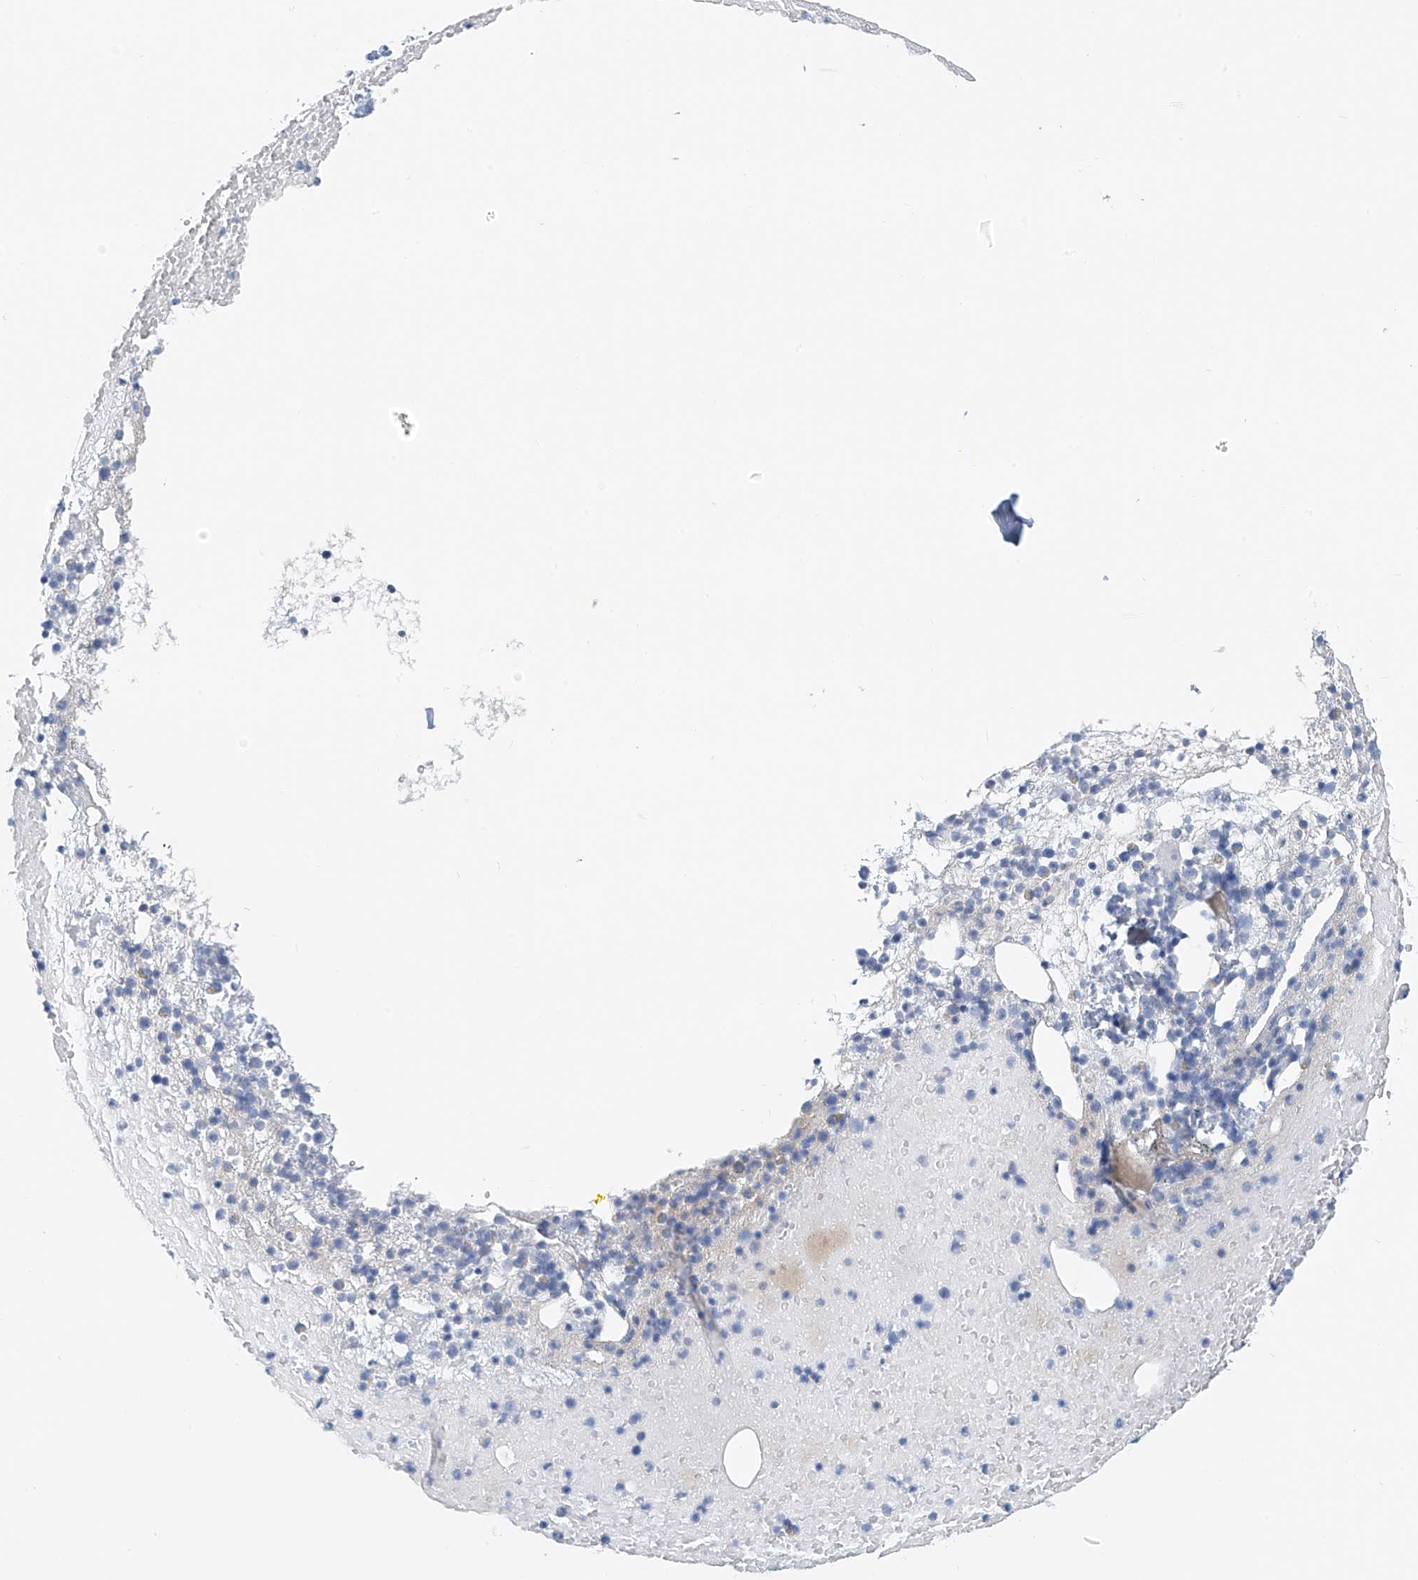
{"staining": {"intensity": "negative", "quantity": "none", "location": "none"}, "tissue": "bone marrow", "cell_type": "Hematopoietic cells", "image_type": "normal", "snomed": [{"axis": "morphology", "description": "Normal tissue, NOS"}, {"axis": "topography", "description": "Bone marrow"}], "caption": "The micrograph displays no staining of hematopoietic cells in benign bone marrow.", "gene": "POMGNT2", "patient": {"sex": "male", "age": 47}}